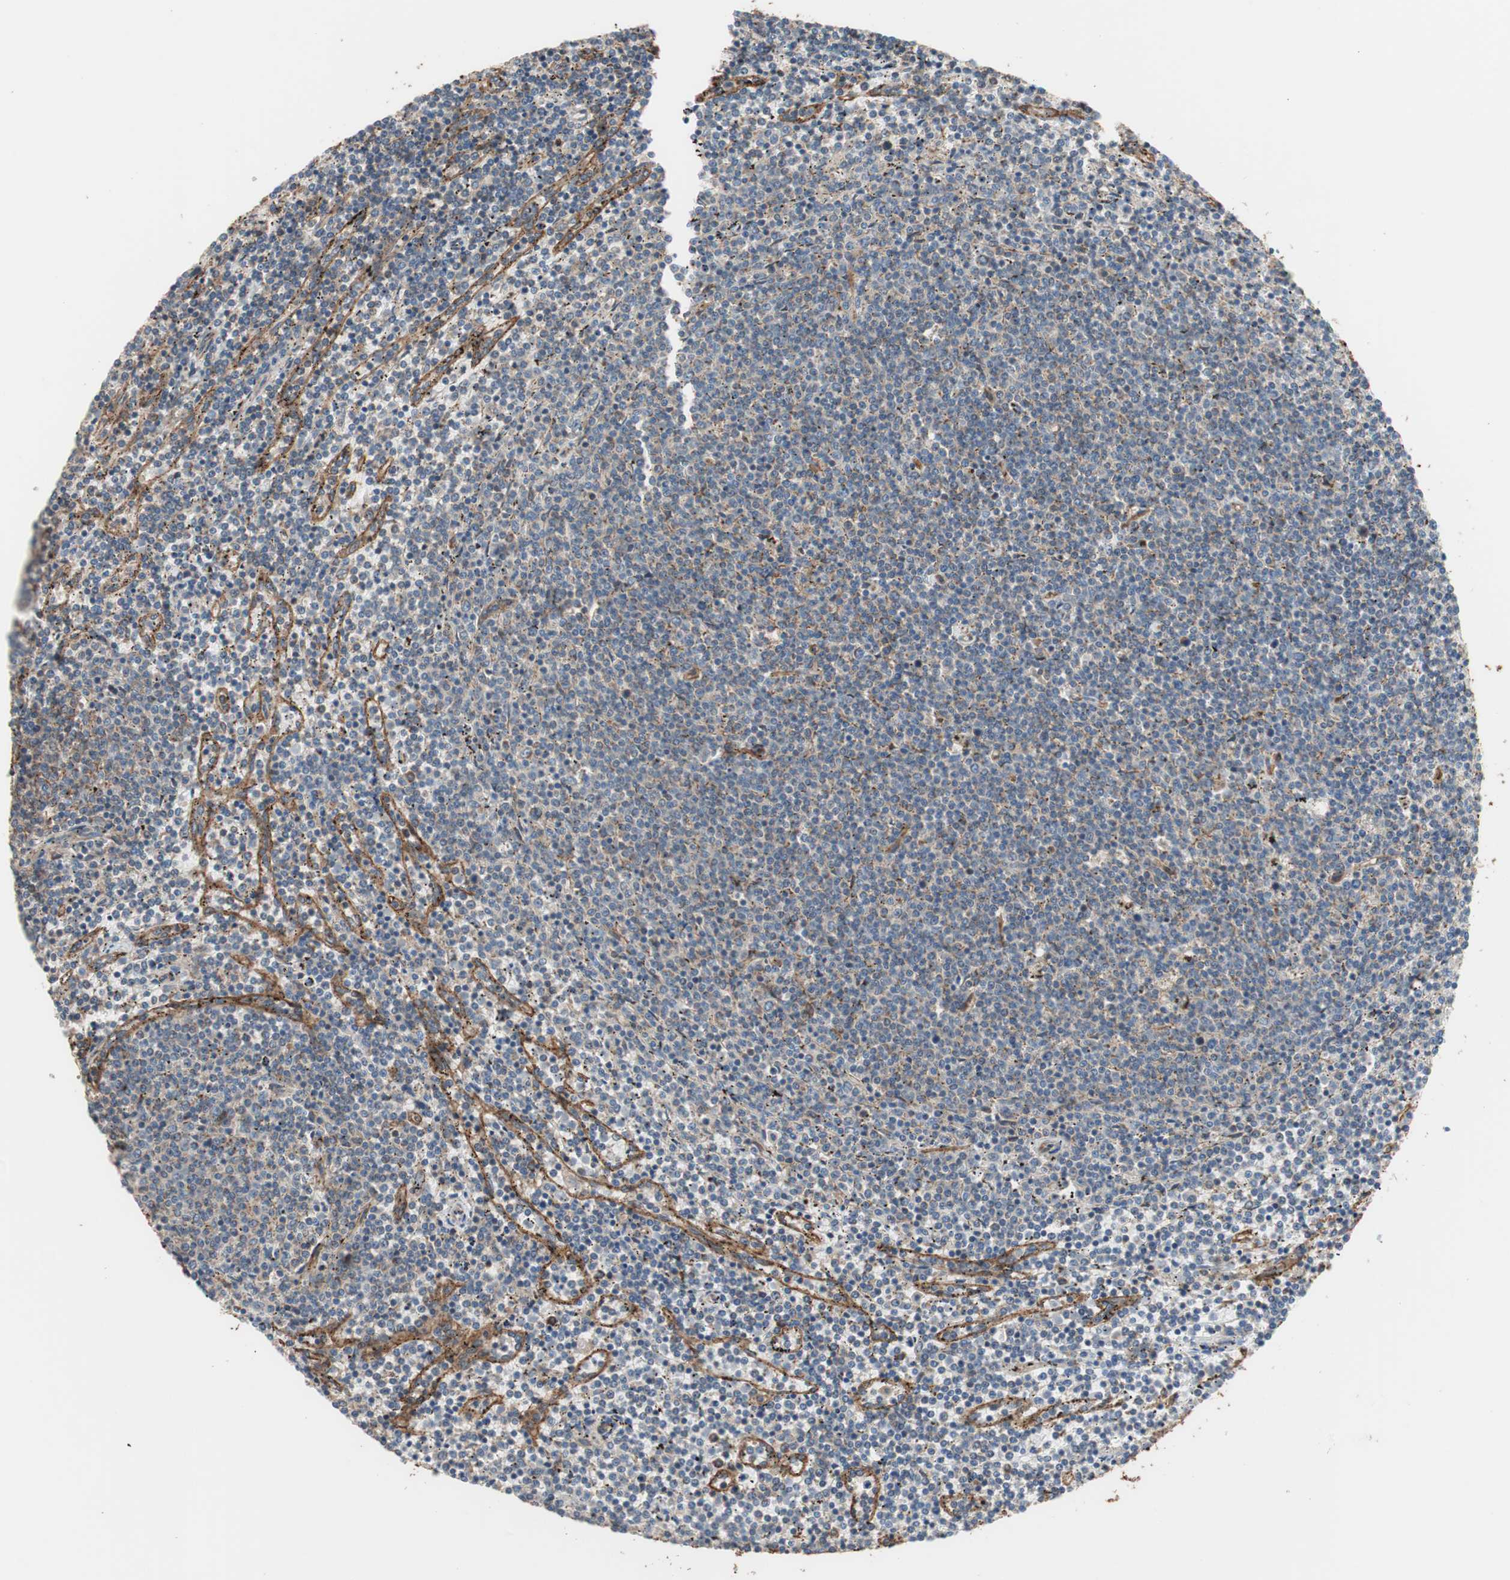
{"staining": {"intensity": "weak", "quantity": "25%-75%", "location": "cytoplasmic/membranous"}, "tissue": "lymphoma", "cell_type": "Tumor cells", "image_type": "cancer", "snomed": [{"axis": "morphology", "description": "Malignant lymphoma, non-Hodgkin's type, Low grade"}, {"axis": "topography", "description": "Spleen"}], "caption": "Weak cytoplasmic/membranous staining is identified in approximately 25%-75% of tumor cells in malignant lymphoma, non-Hodgkin's type (low-grade).", "gene": "GPSM2", "patient": {"sex": "female", "age": 50}}